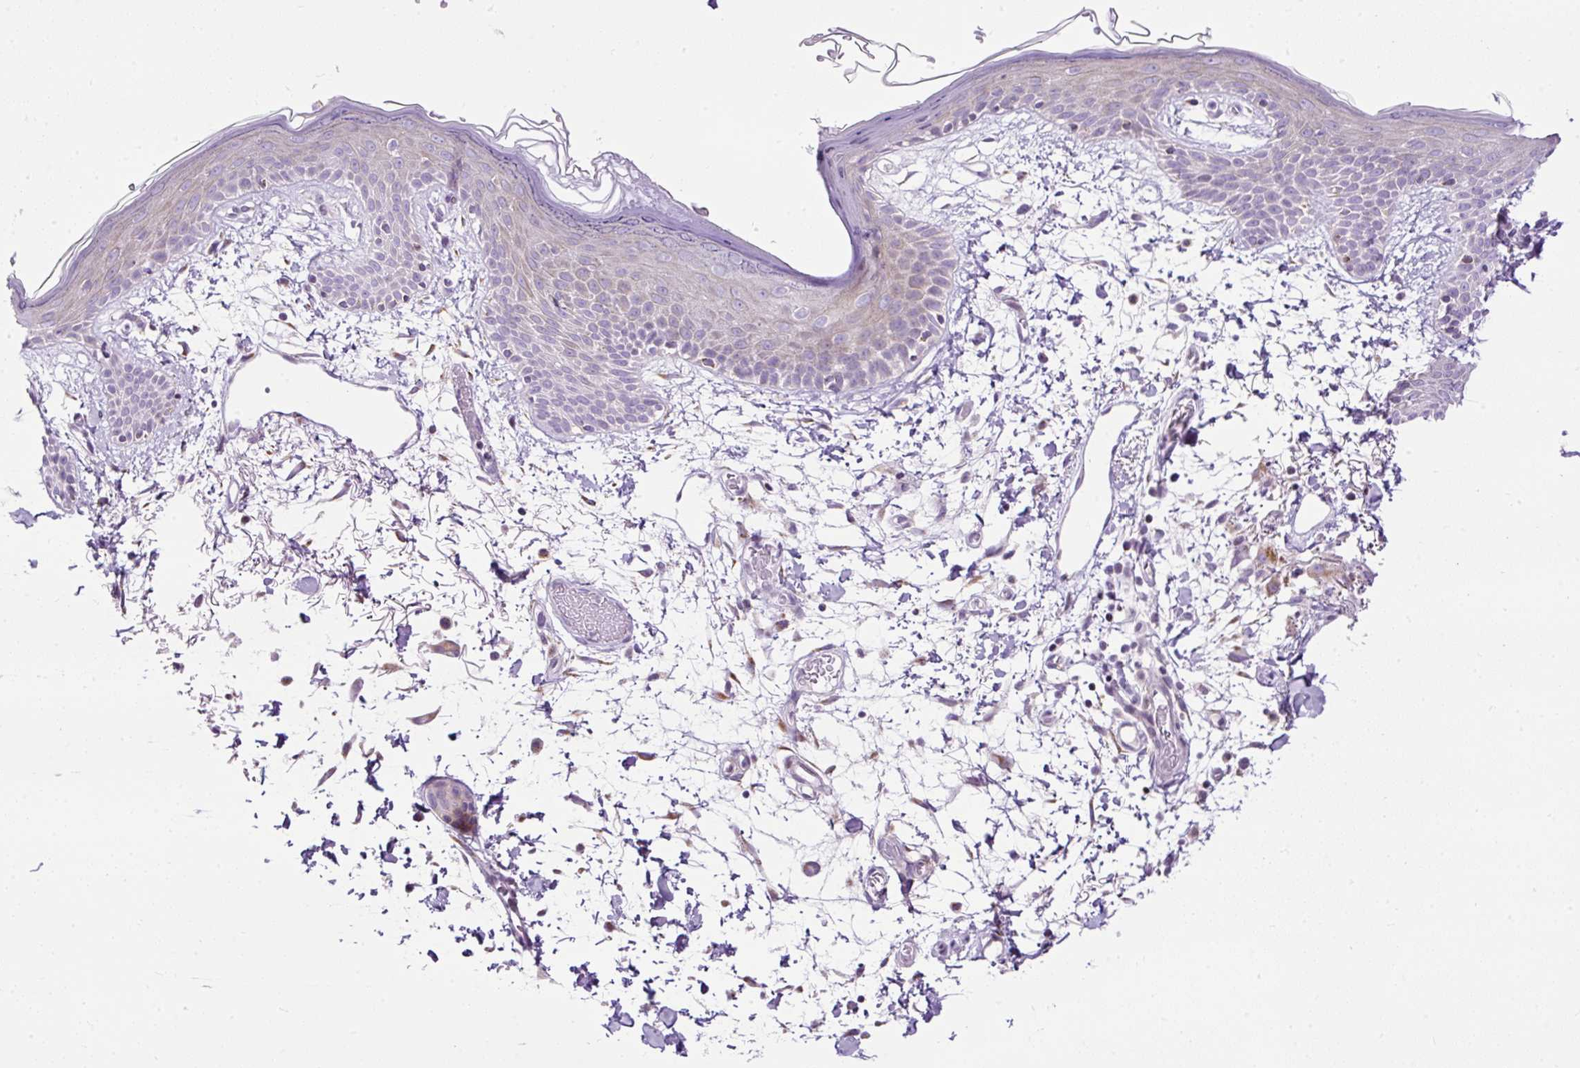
{"staining": {"intensity": "negative", "quantity": "none", "location": "none"}, "tissue": "skin", "cell_type": "Fibroblasts", "image_type": "normal", "snomed": [{"axis": "morphology", "description": "Normal tissue, NOS"}, {"axis": "topography", "description": "Skin"}], "caption": "DAB immunohistochemical staining of unremarkable human skin shows no significant staining in fibroblasts.", "gene": "FMC1", "patient": {"sex": "male", "age": 79}}